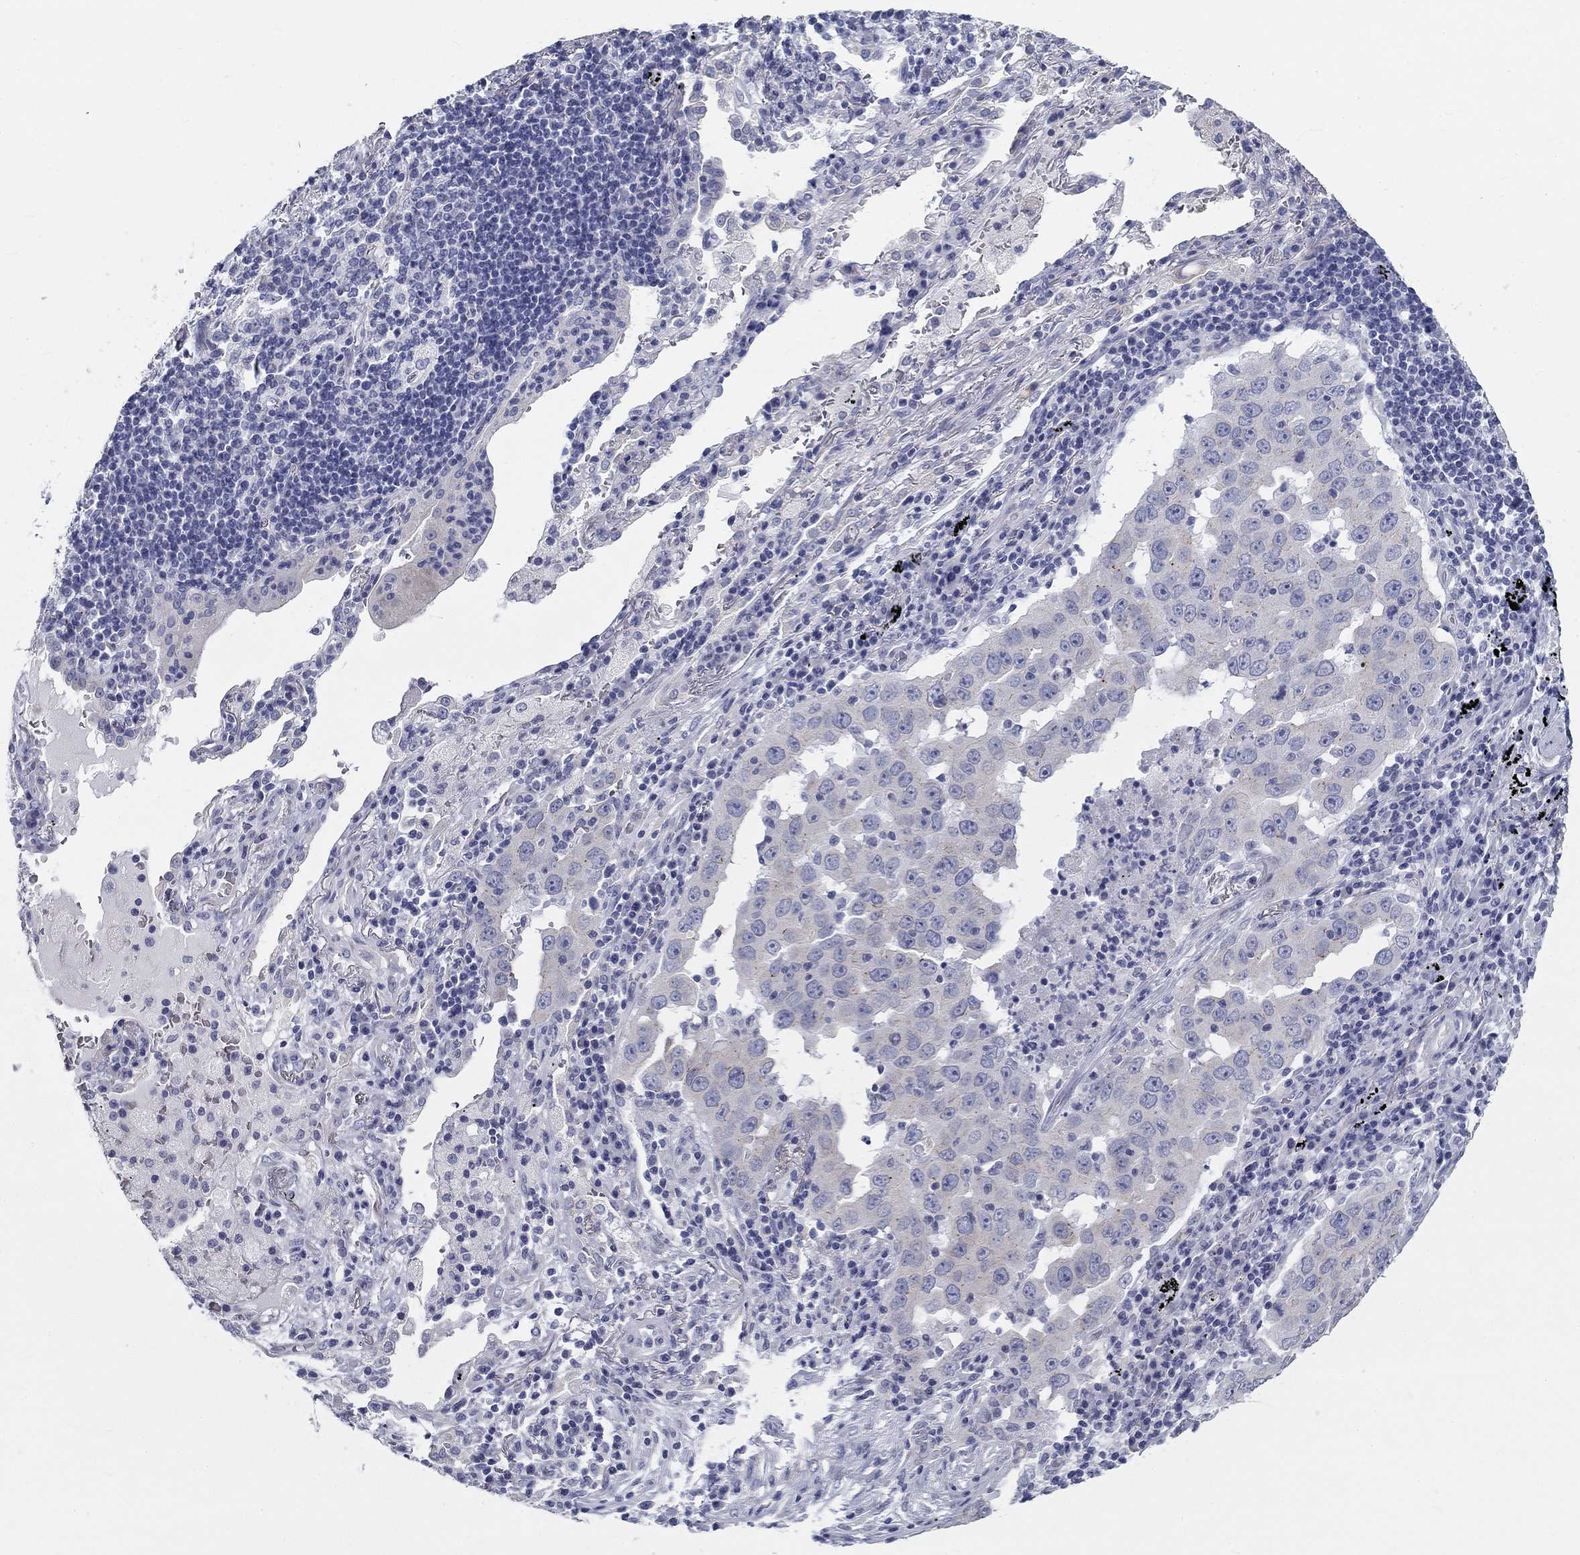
{"staining": {"intensity": "negative", "quantity": "none", "location": "none"}, "tissue": "lung cancer", "cell_type": "Tumor cells", "image_type": "cancer", "snomed": [{"axis": "morphology", "description": "Adenocarcinoma, NOS"}, {"axis": "topography", "description": "Lung"}], "caption": "Lung adenocarcinoma was stained to show a protein in brown. There is no significant positivity in tumor cells.", "gene": "GALNTL5", "patient": {"sex": "male", "age": 73}}